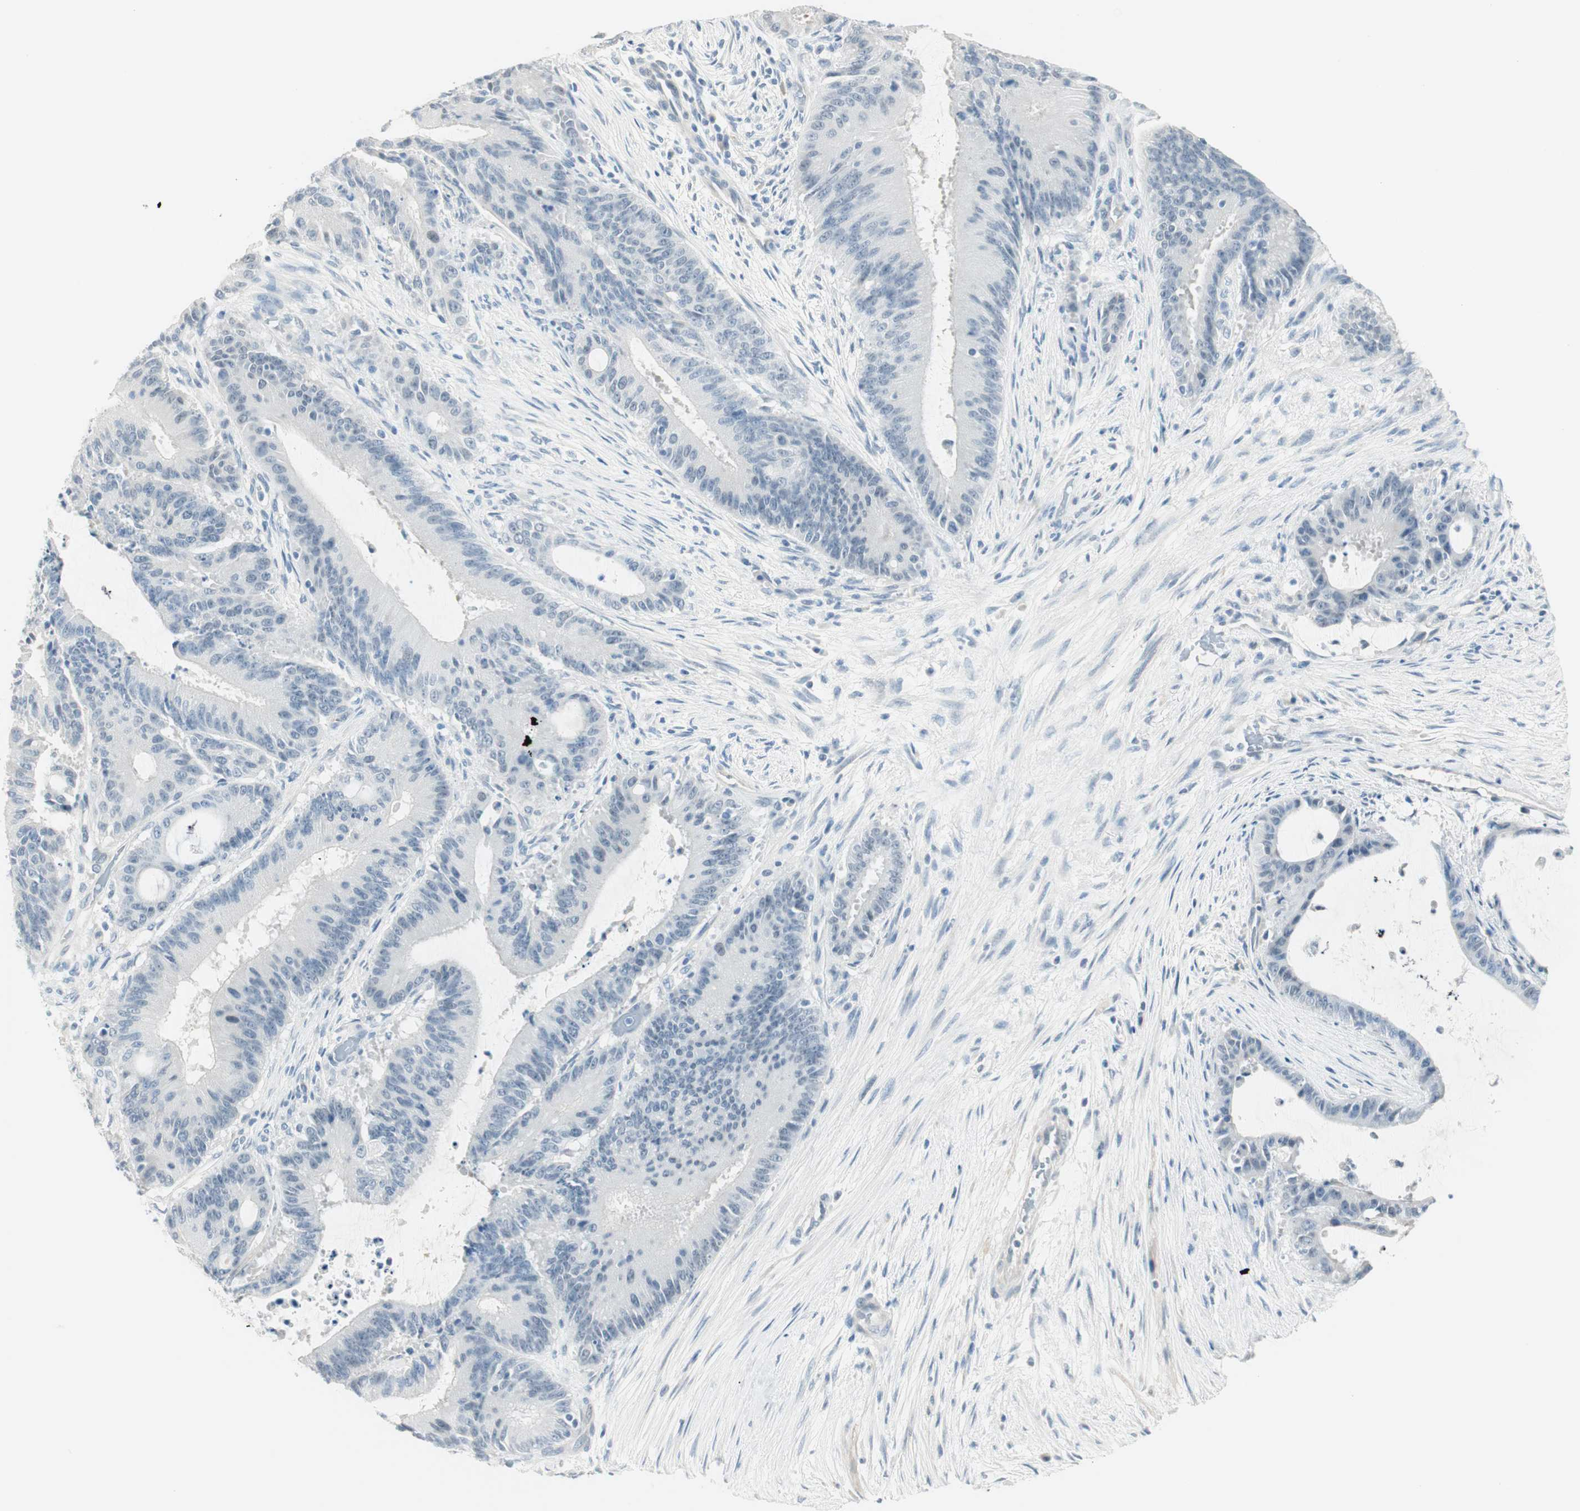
{"staining": {"intensity": "negative", "quantity": "none", "location": "none"}, "tissue": "liver cancer", "cell_type": "Tumor cells", "image_type": "cancer", "snomed": [{"axis": "morphology", "description": "Cholangiocarcinoma"}, {"axis": "topography", "description": "Liver"}], "caption": "Cholangiocarcinoma (liver) was stained to show a protein in brown. There is no significant positivity in tumor cells.", "gene": "MLLT10", "patient": {"sex": "female", "age": 73}}